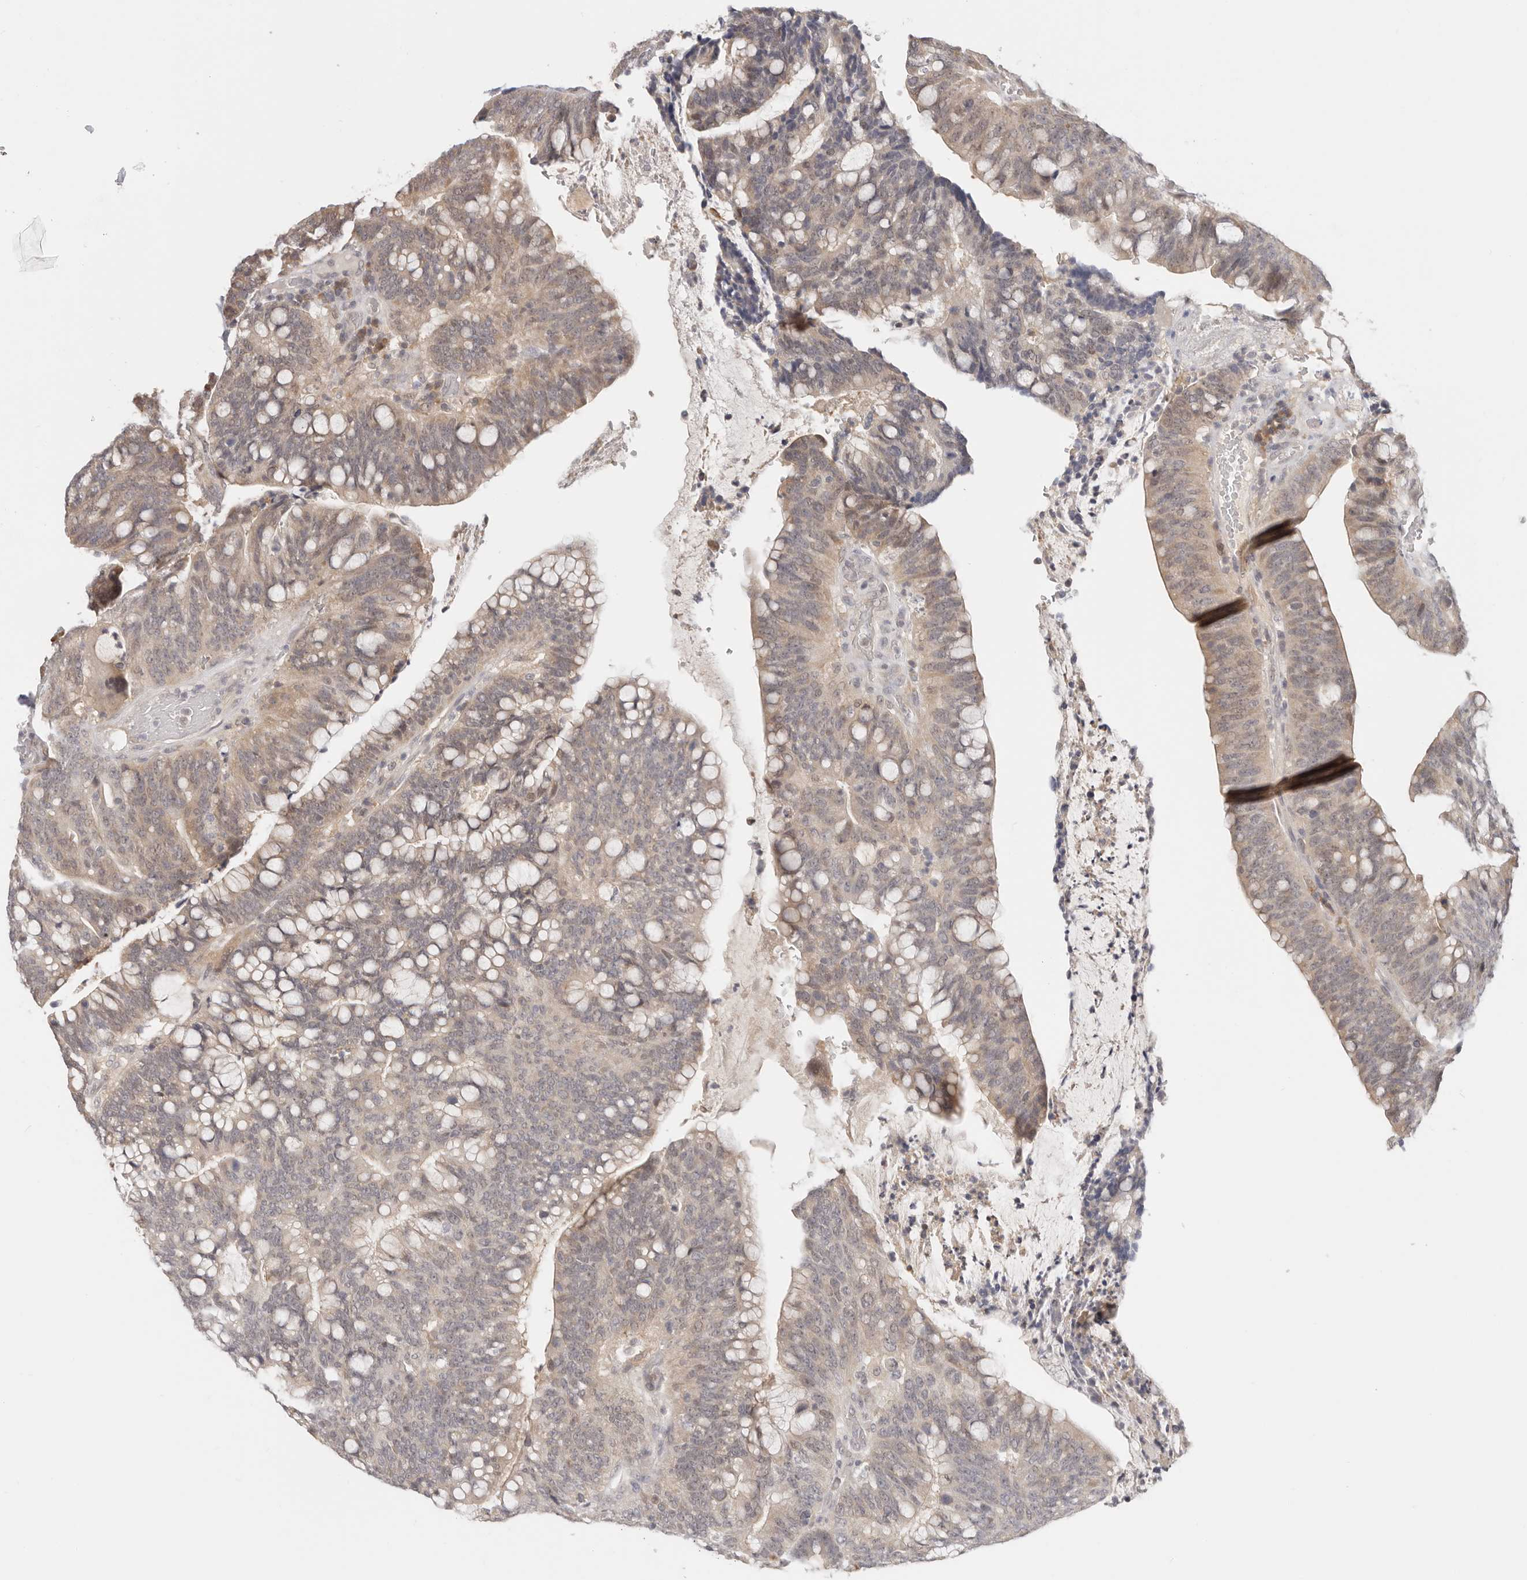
{"staining": {"intensity": "weak", "quantity": "25%-75%", "location": "cytoplasmic/membranous,nuclear"}, "tissue": "colorectal cancer", "cell_type": "Tumor cells", "image_type": "cancer", "snomed": [{"axis": "morphology", "description": "Adenocarcinoma, NOS"}, {"axis": "topography", "description": "Colon"}], "caption": "Adenocarcinoma (colorectal) was stained to show a protein in brown. There is low levels of weak cytoplasmic/membranous and nuclear positivity in about 25%-75% of tumor cells. The staining was performed using DAB to visualize the protein expression in brown, while the nuclei were stained in blue with hematoxylin (Magnification: 20x).", "gene": "LARP7", "patient": {"sex": "female", "age": 66}}